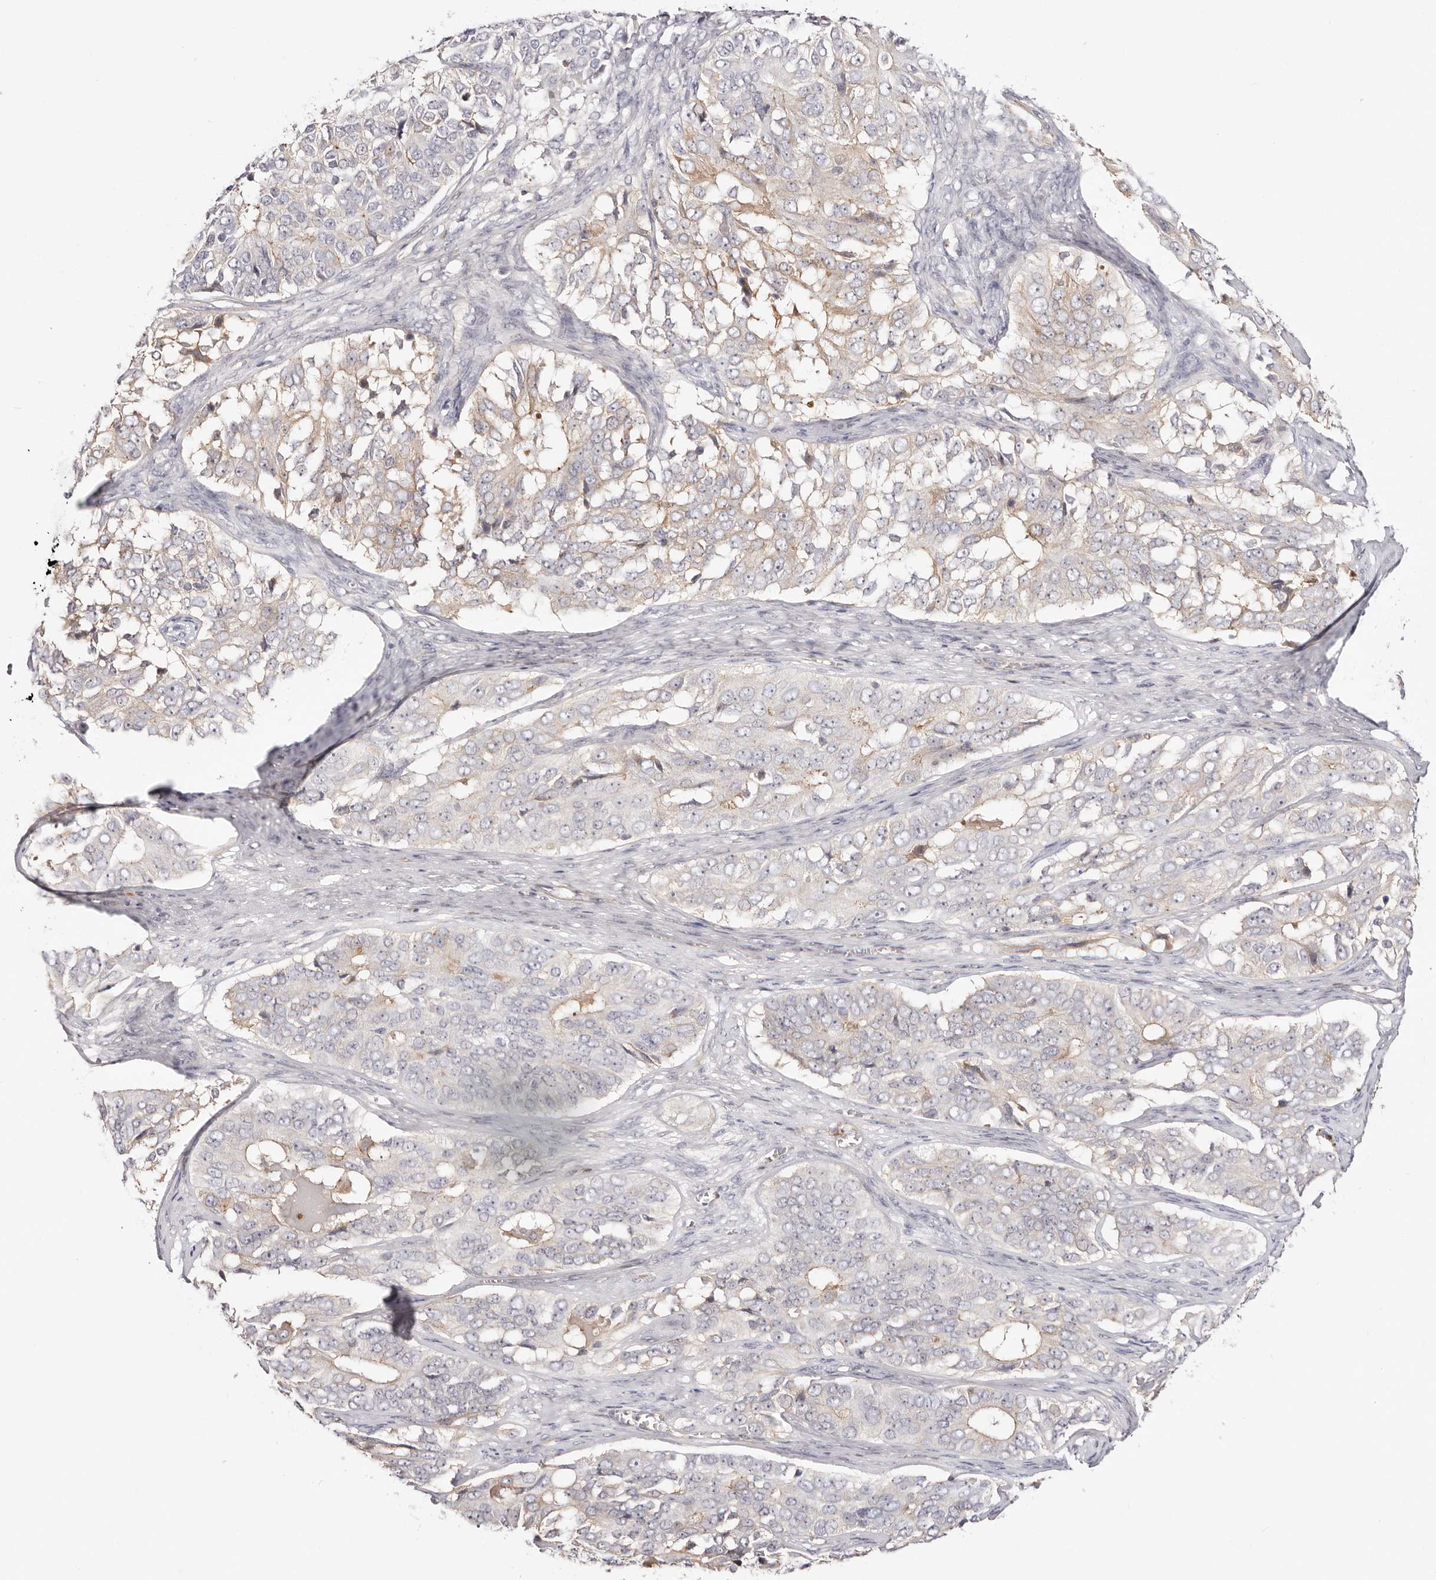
{"staining": {"intensity": "weak", "quantity": "25%-75%", "location": "cytoplasmic/membranous"}, "tissue": "ovarian cancer", "cell_type": "Tumor cells", "image_type": "cancer", "snomed": [{"axis": "morphology", "description": "Carcinoma, endometroid"}, {"axis": "topography", "description": "Ovary"}], "caption": "Endometroid carcinoma (ovarian) tissue displays weak cytoplasmic/membranous expression in approximately 25%-75% of tumor cells The staining is performed using DAB brown chromogen to label protein expression. The nuclei are counter-stained blue using hematoxylin.", "gene": "SLC35B2", "patient": {"sex": "female", "age": 51}}